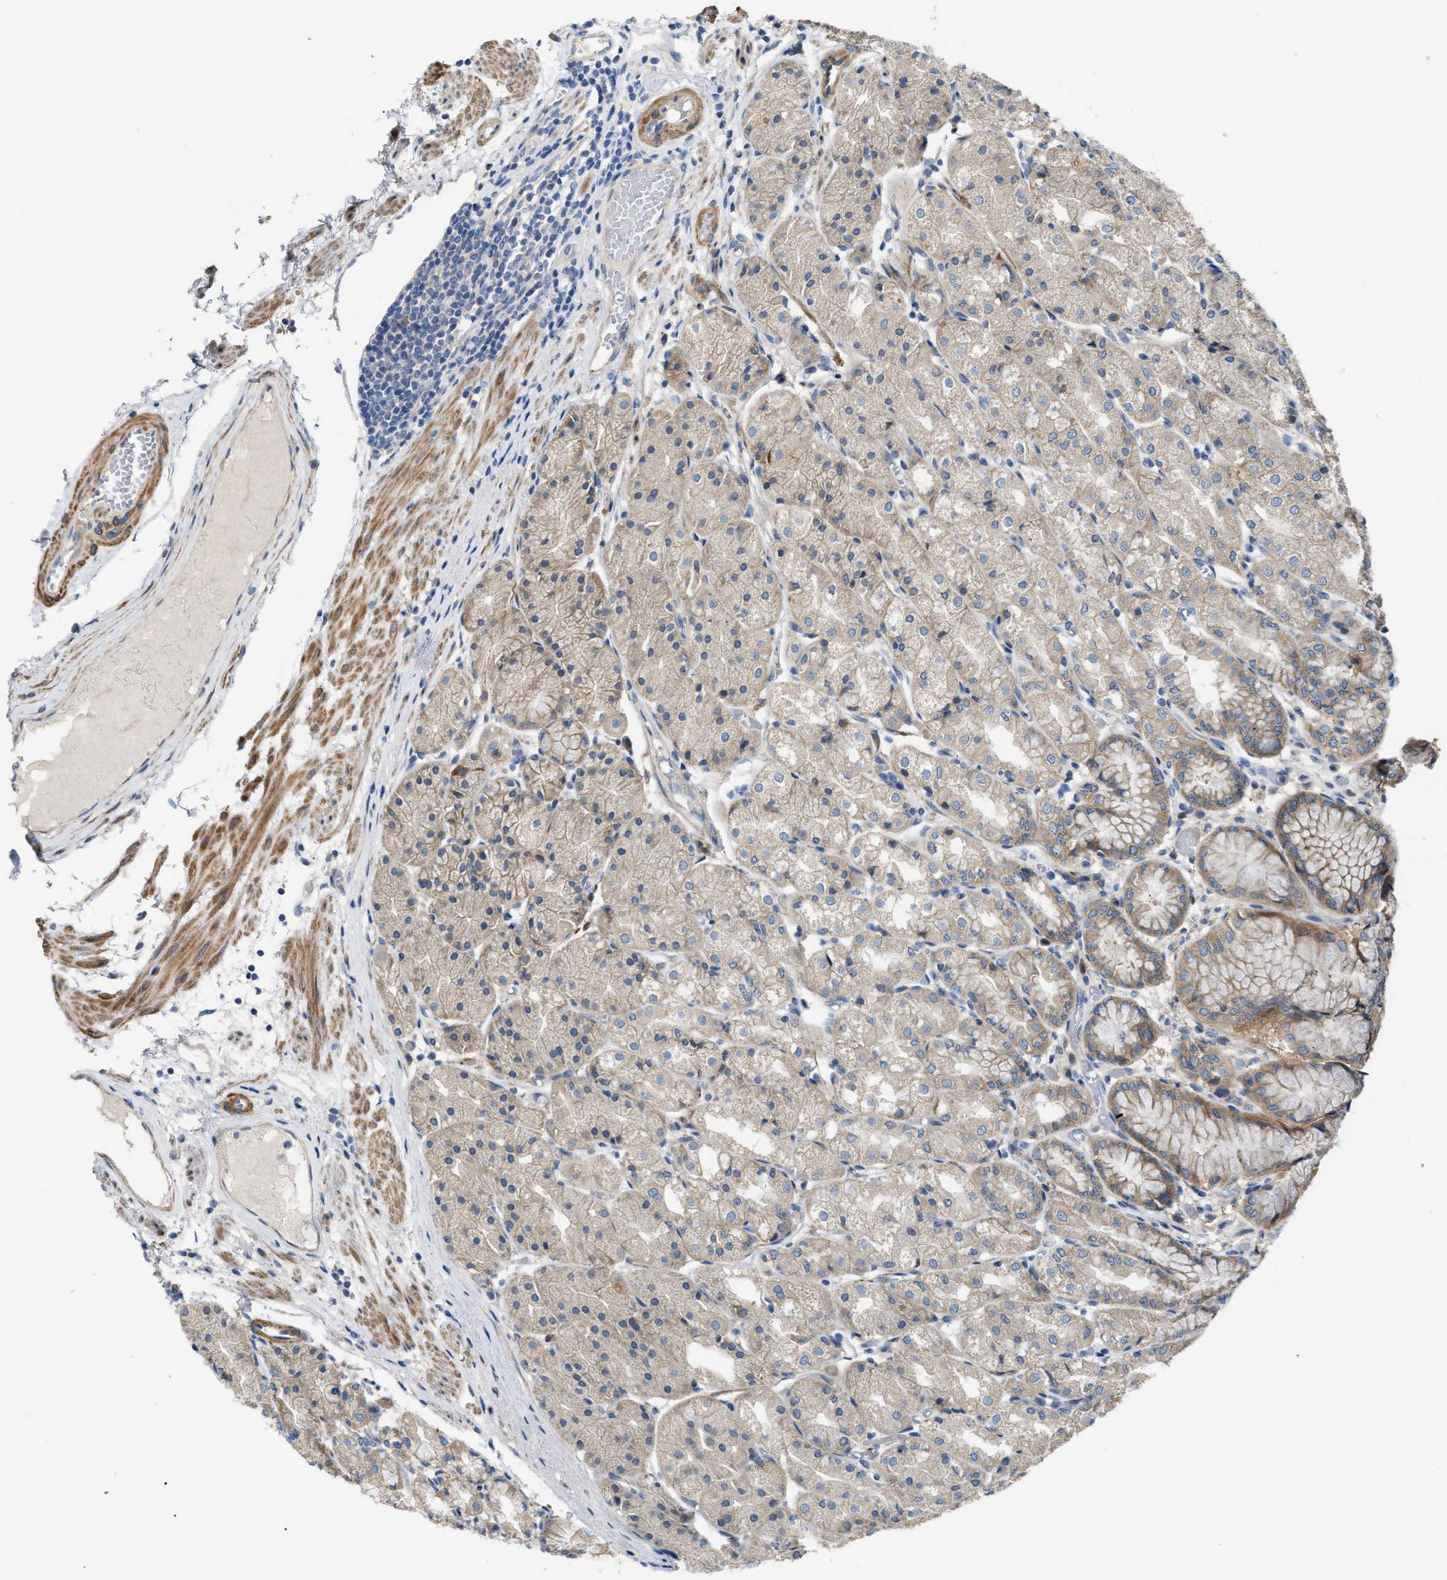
{"staining": {"intensity": "moderate", "quantity": "25%-75%", "location": "cytoplasmic/membranous"}, "tissue": "stomach", "cell_type": "Glandular cells", "image_type": "normal", "snomed": [{"axis": "morphology", "description": "Normal tissue, NOS"}, {"axis": "topography", "description": "Stomach, upper"}], "caption": "Immunohistochemical staining of benign human stomach shows moderate cytoplasmic/membranous protein positivity in approximately 25%-75% of glandular cells.", "gene": "DHX58", "patient": {"sex": "male", "age": 72}}